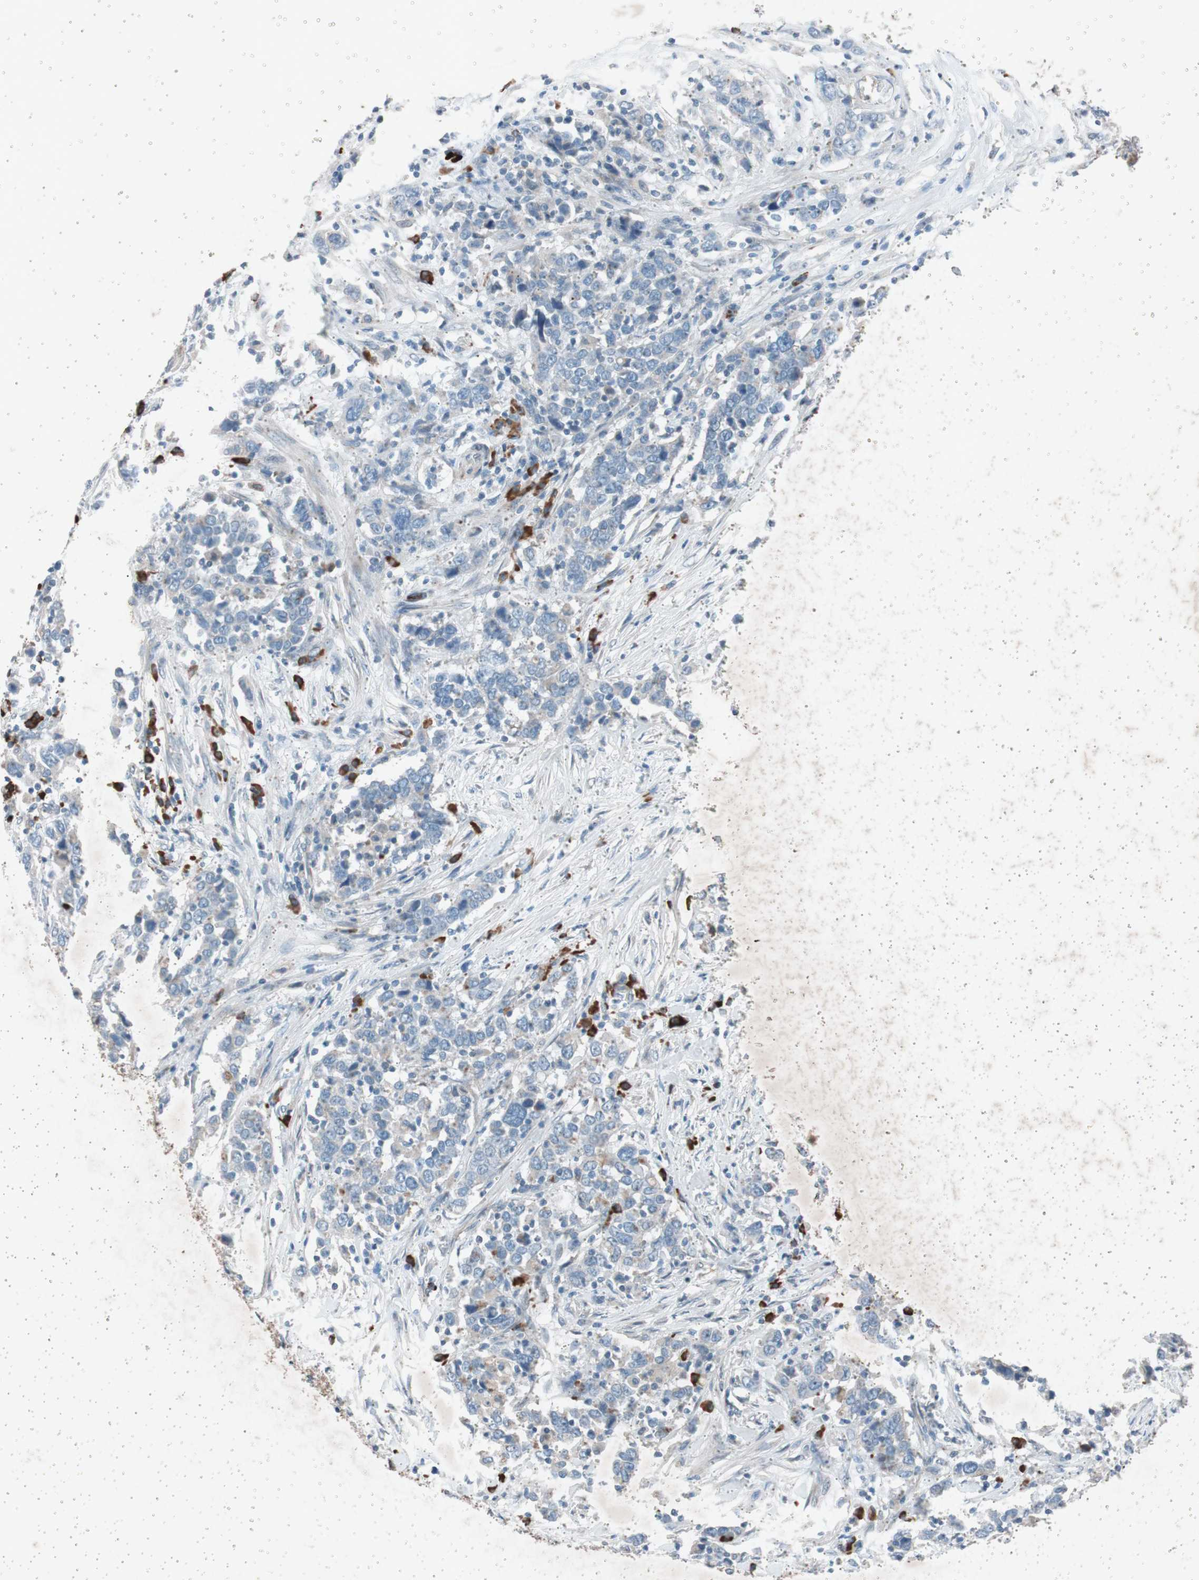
{"staining": {"intensity": "weak", "quantity": "<25%", "location": "cytoplasmic/membranous"}, "tissue": "urothelial cancer", "cell_type": "Tumor cells", "image_type": "cancer", "snomed": [{"axis": "morphology", "description": "Urothelial carcinoma, High grade"}, {"axis": "topography", "description": "Urinary bladder"}], "caption": "Tumor cells show no significant protein positivity in urothelial cancer.", "gene": "GRB7", "patient": {"sex": "male", "age": 61}}